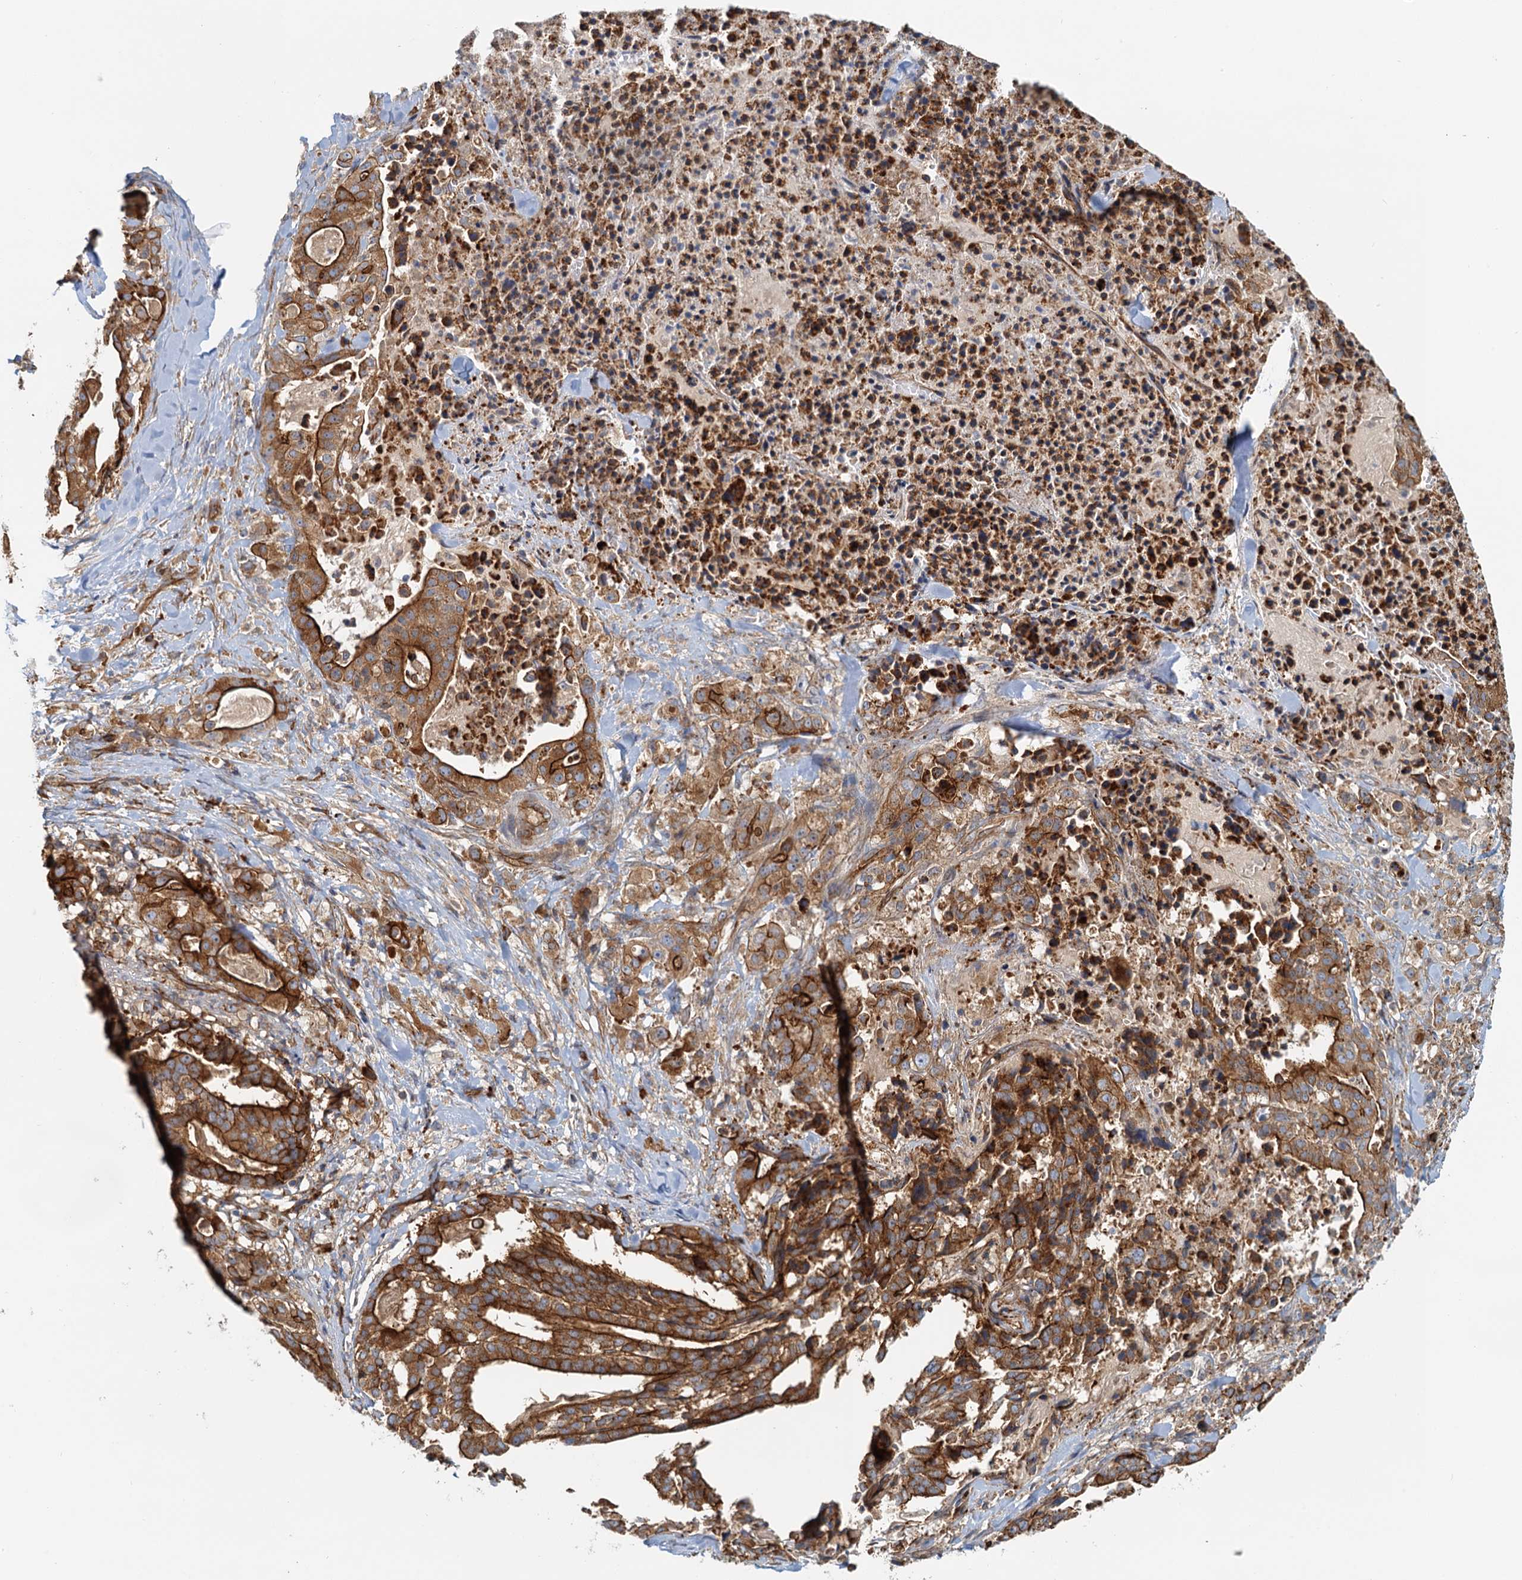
{"staining": {"intensity": "strong", "quantity": ">75%", "location": "cytoplasmic/membranous"}, "tissue": "stomach cancer", "cell_type": "Tumor cells", "image_type": "cancer", "snomed": [{"axis": "morphology", "description": "Adenocarcinoma, NOS"}, {"axis": "topography", "description": "Stomach"}], "caption": "Strong cytoplasmic/membranous staining is identified in approximately >75% of tumor cells in adenocarcinoma (stomach).", "gene": "NIPAL3", "patient": {"sex": "male", "age": 48}}